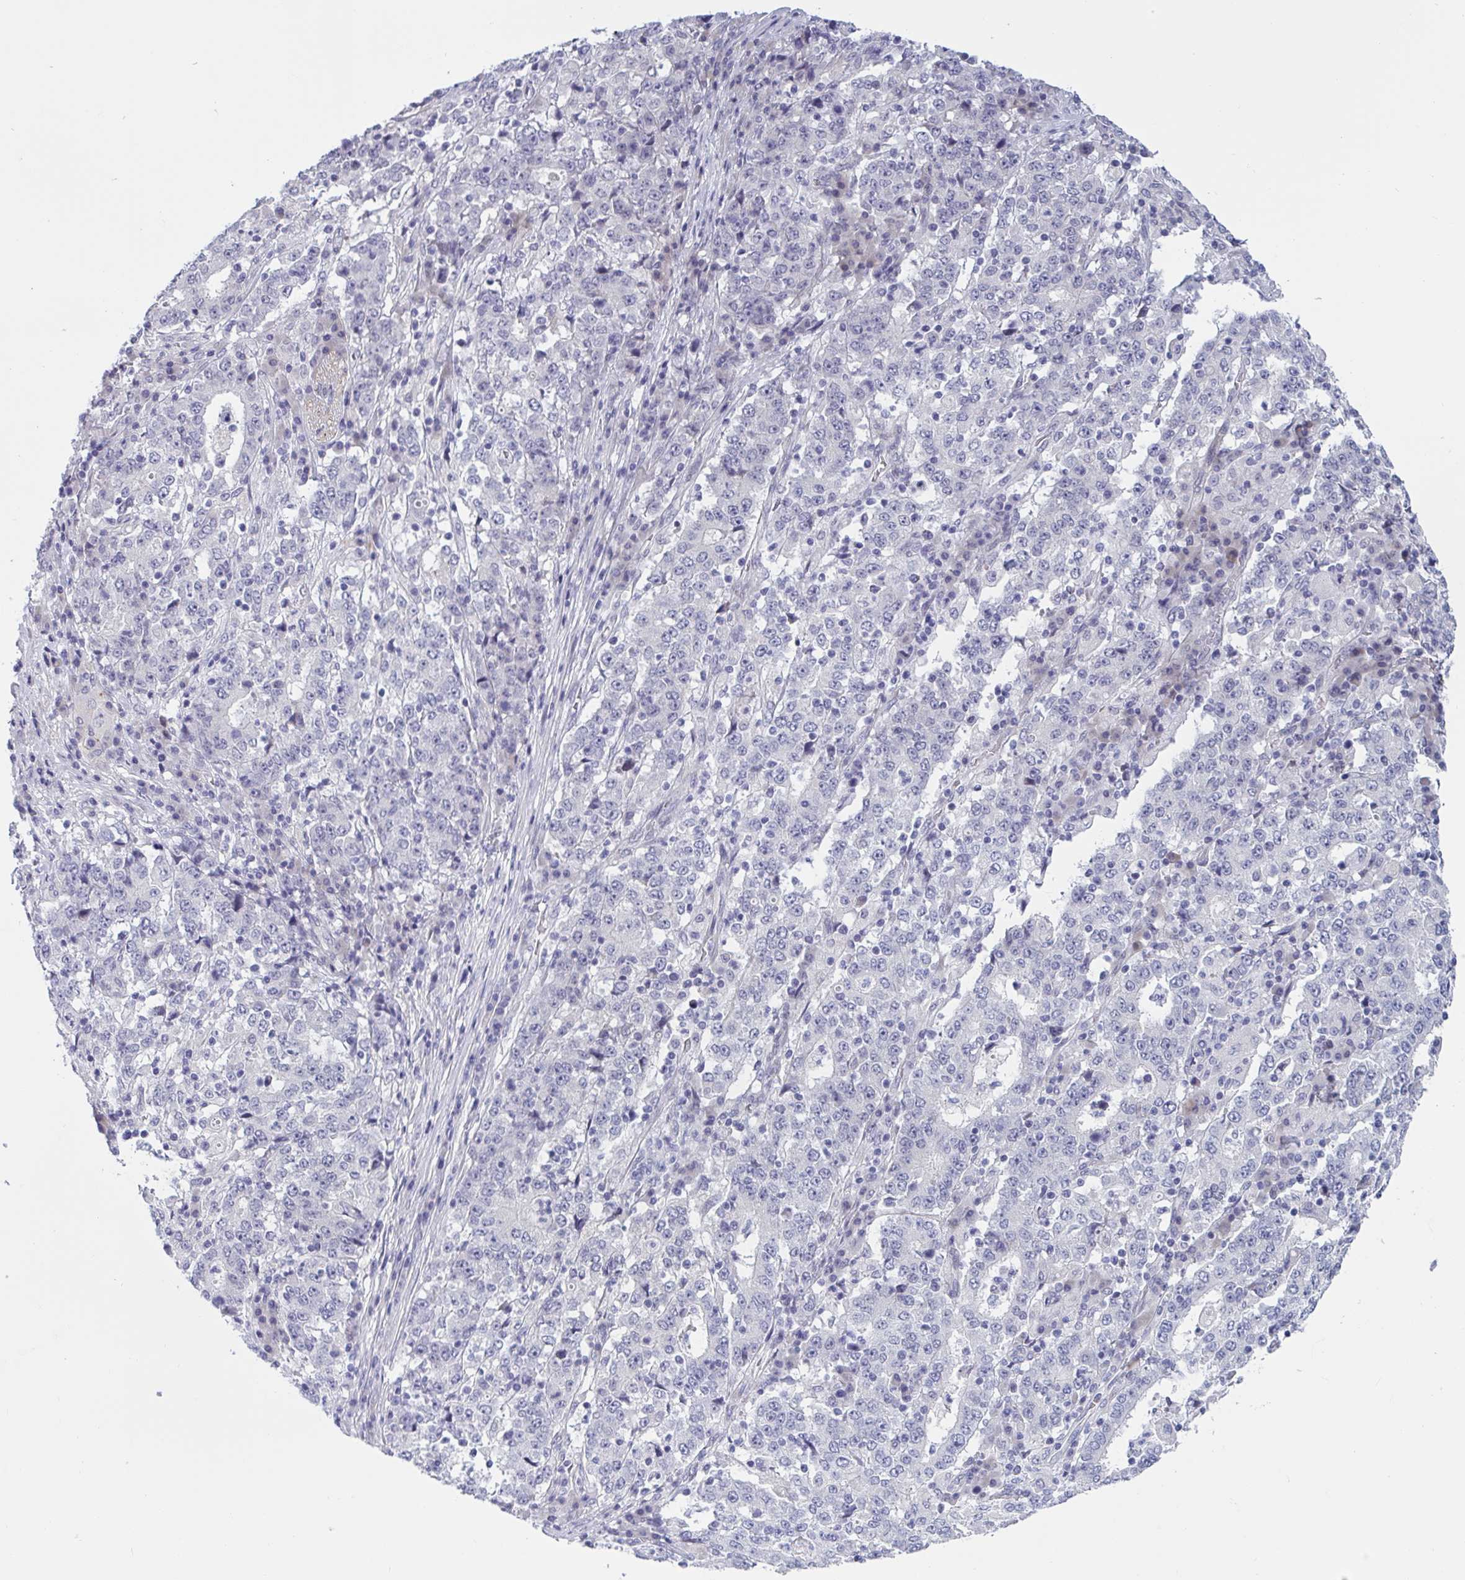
{"staining": {"intensity": "negative", "quantity": "none", "location": "none"}, "tissue": "stomach cancer", "cell_type": "Tumor cells", "image_type": "cancer", "snomed": [{"axis": "morphology", "description": "Adenocarcinoma, NOS"}, {"axis": "topography", "description": "Stomach"}], "caption": "Immunohistochemistry histopathology image of neoplastic tissue: human stomach cancer stained with DAB (3,3'-diaminobenzidine) displays no significant protein expression in tumor cells.", "gene": "TCEAL8", "patient": {"sex": "male", "age": 59}}